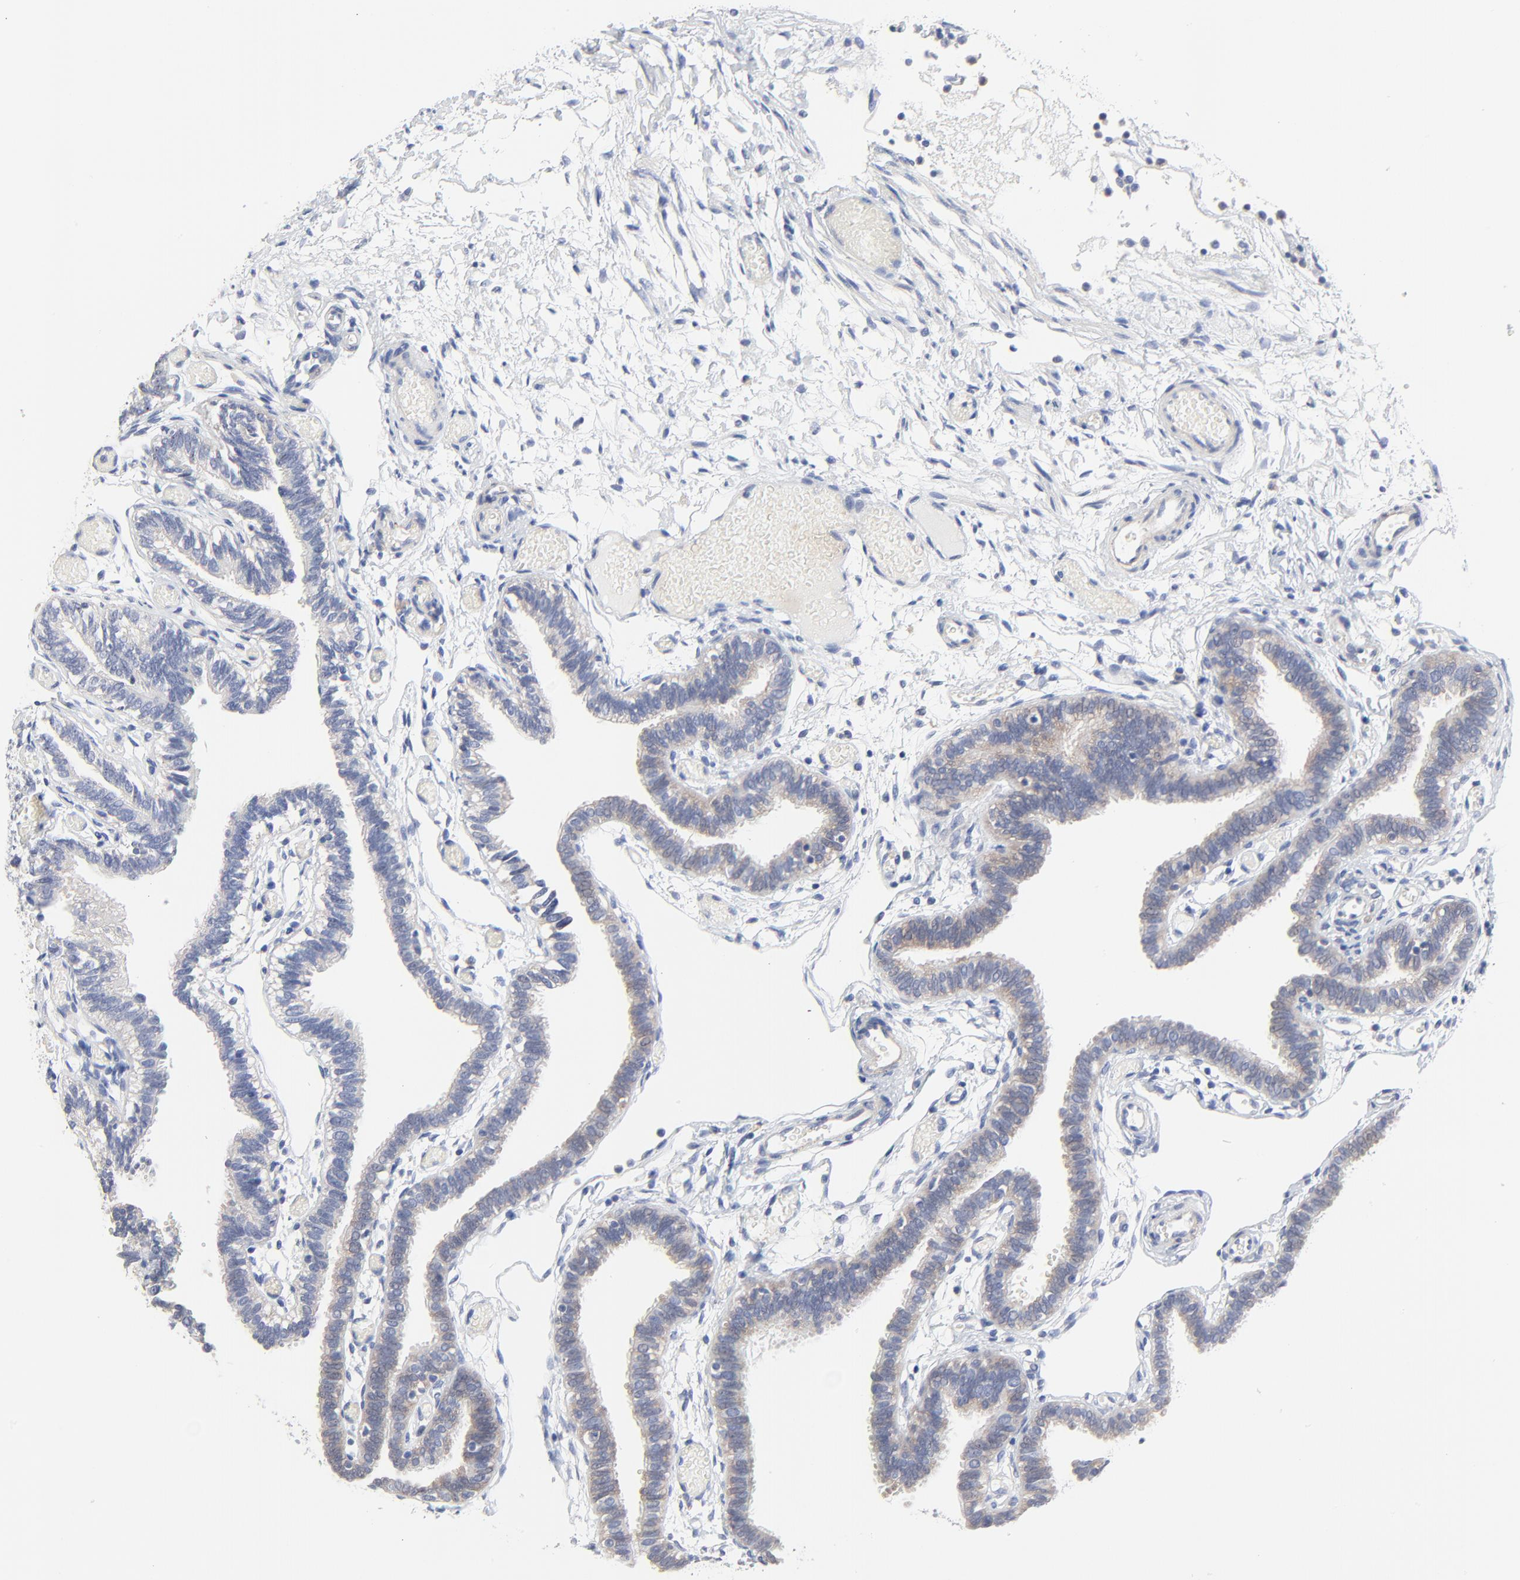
{"staining": {"intensity": "negative", "quantity": "none", "location": "none"}, "tissue": "fallopian tube", "cell_type": "Glandular cells", "image_type": "normal", "snomed": [{"axis": "morphology", "description": "Normal tissue, NOS"}, {"axis": "topography", "description": "Fallopian tube"}], "caption": "This photomicrograph is of benign fallopian tube stained with IHC to label a protein in brown with the nuclei are counter-stained blue. There is no positivity in glandular cells. The staining was performed using DAB (3,3'-diaminobenzidine) to visualize the protein expression in brown, while the nuclei were stained in blue with hematoxylin (Magnification: 20x).", "gene": "DHRSX", "patient": {"sex": "female", "age": 29}}